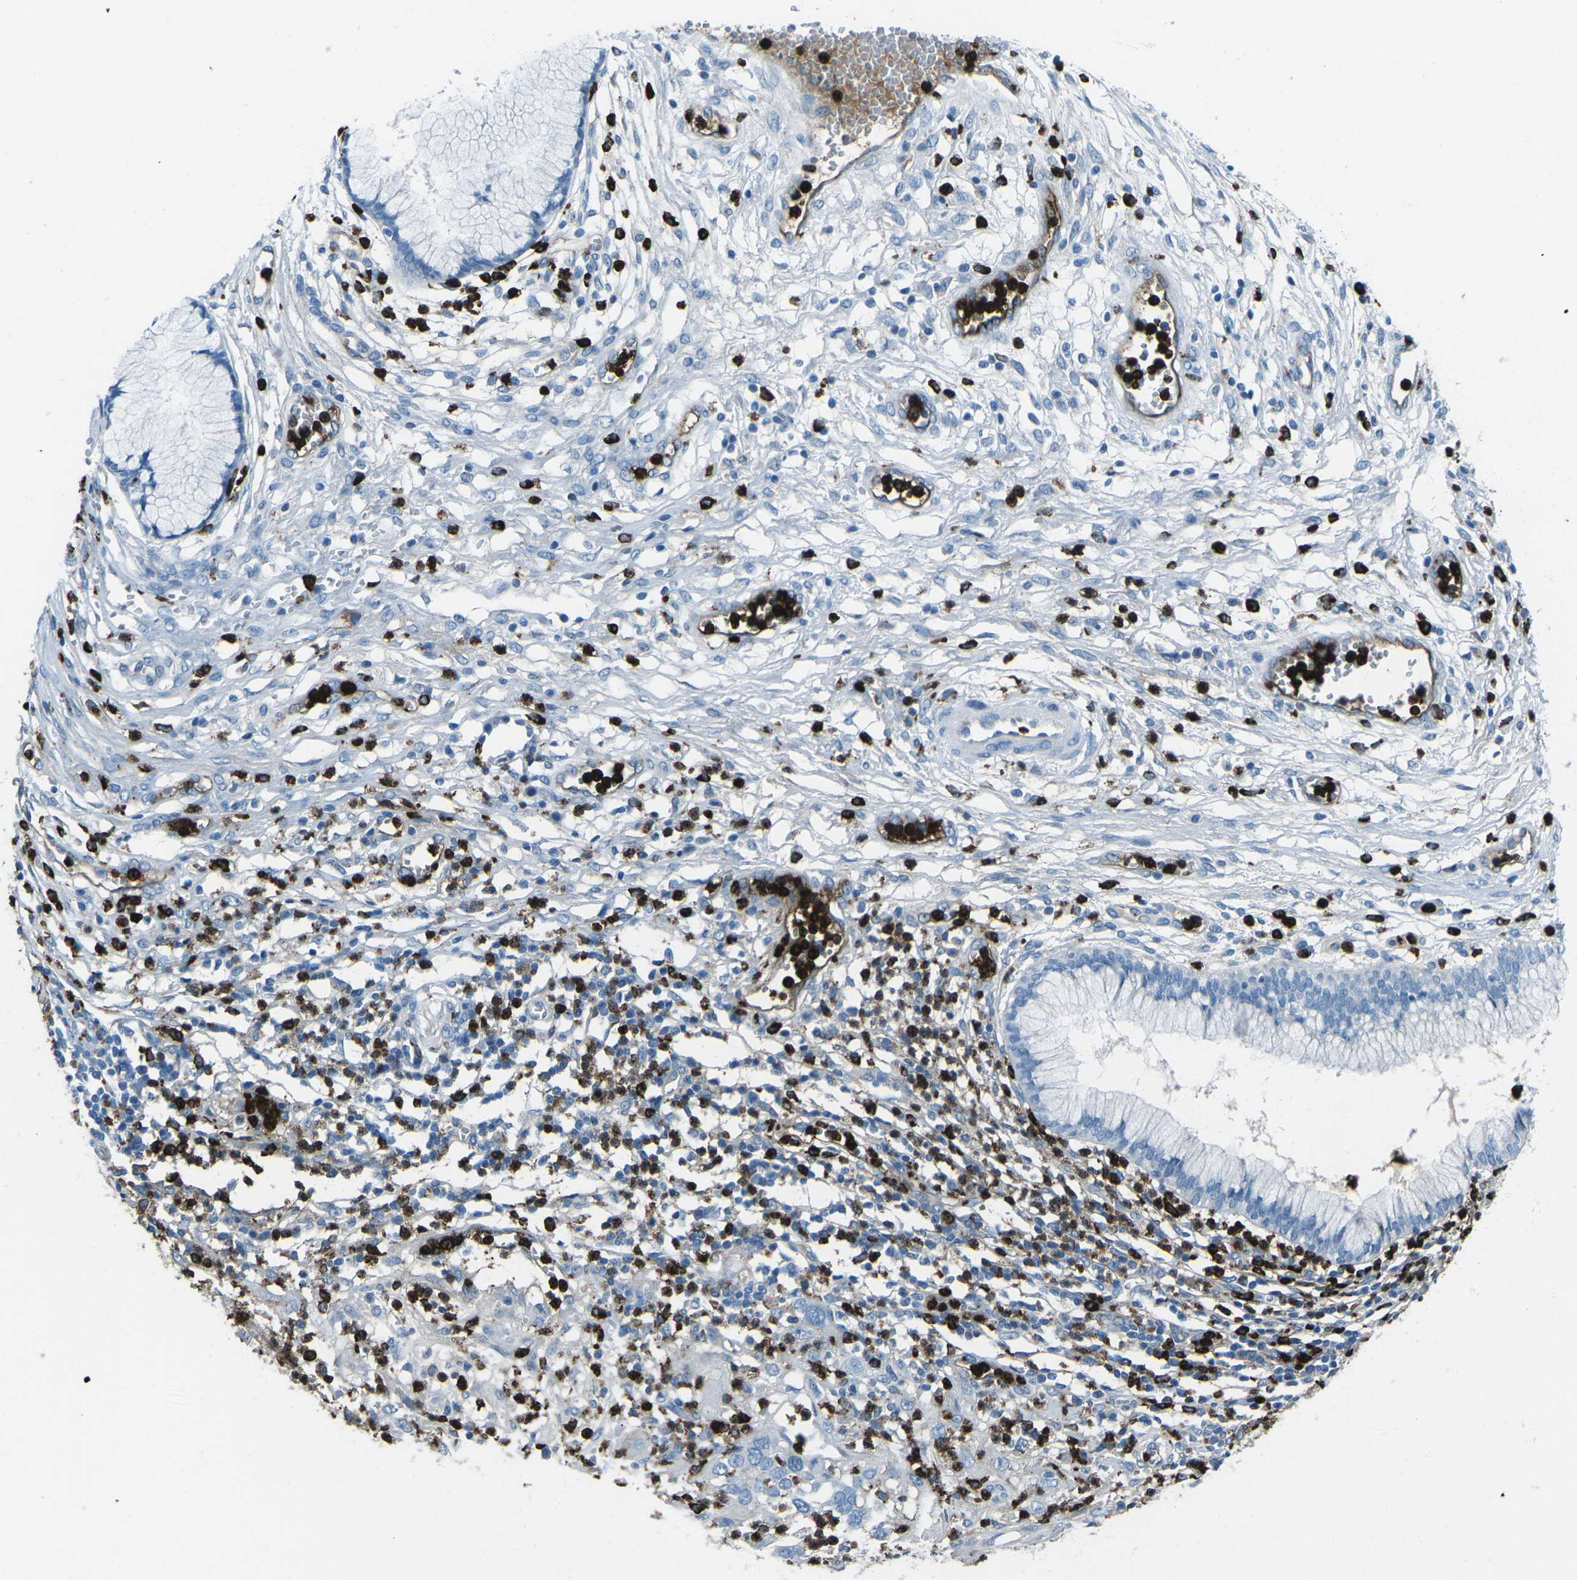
{"staining": {"intensity": "negative", "quantity": "none", "location": "none"}, "tissue": "cervical cancer", "cell_type": "Tumor cells", "image_type": "cancer", "snomed": [{"axis": "morphology", "description": "Squamous cell carcinoma, NOS"}, {"axis": "topography", "description": "Cervix"}], "caption": "Immunohistochemical staining of squamous cell carcinoma (cervical) exhibits no significant staining in tumor cells.", "gene": "FCN1", "patient": {"sex": "female", "age": 32}}